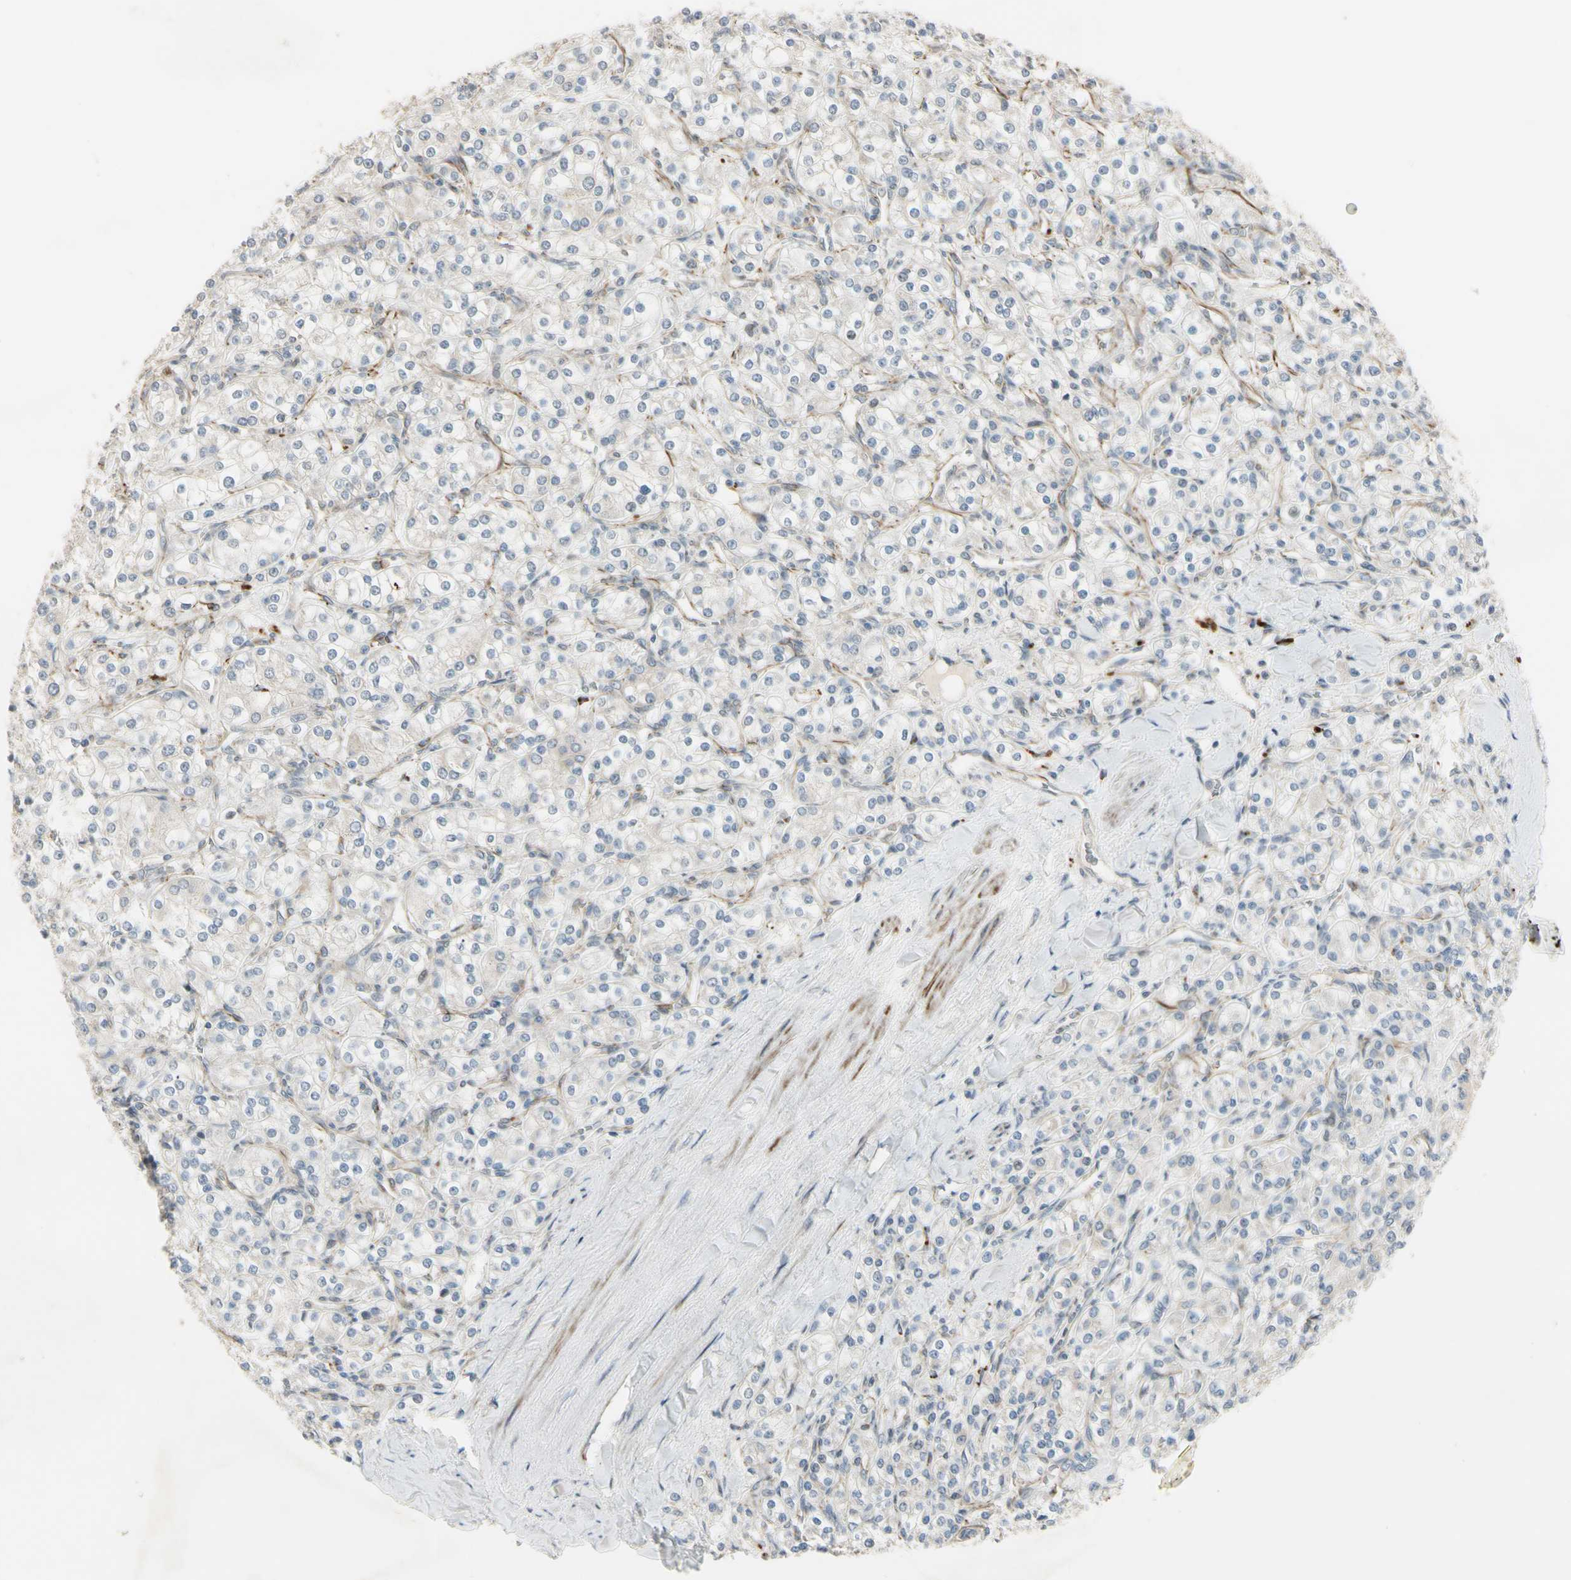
{"staining": {"intensity": "negative", "quantity": "none", "location": "none"}, "tissue": "renal cancer", "cell_type": "Tumor cells", "image_type": "cancer", "snomed": [{"axis": "morphology", "description": "Adenocarcinoma, NOS"}, {"axis": "topography", "description": "Kidney"}], "caption": "Histopathology image shows no significant protein staining in tumor cells of renal cancer (adenocarcinoma).", "gene": "NDFIP1", "patient": {"sex": "male", "age": 77}}